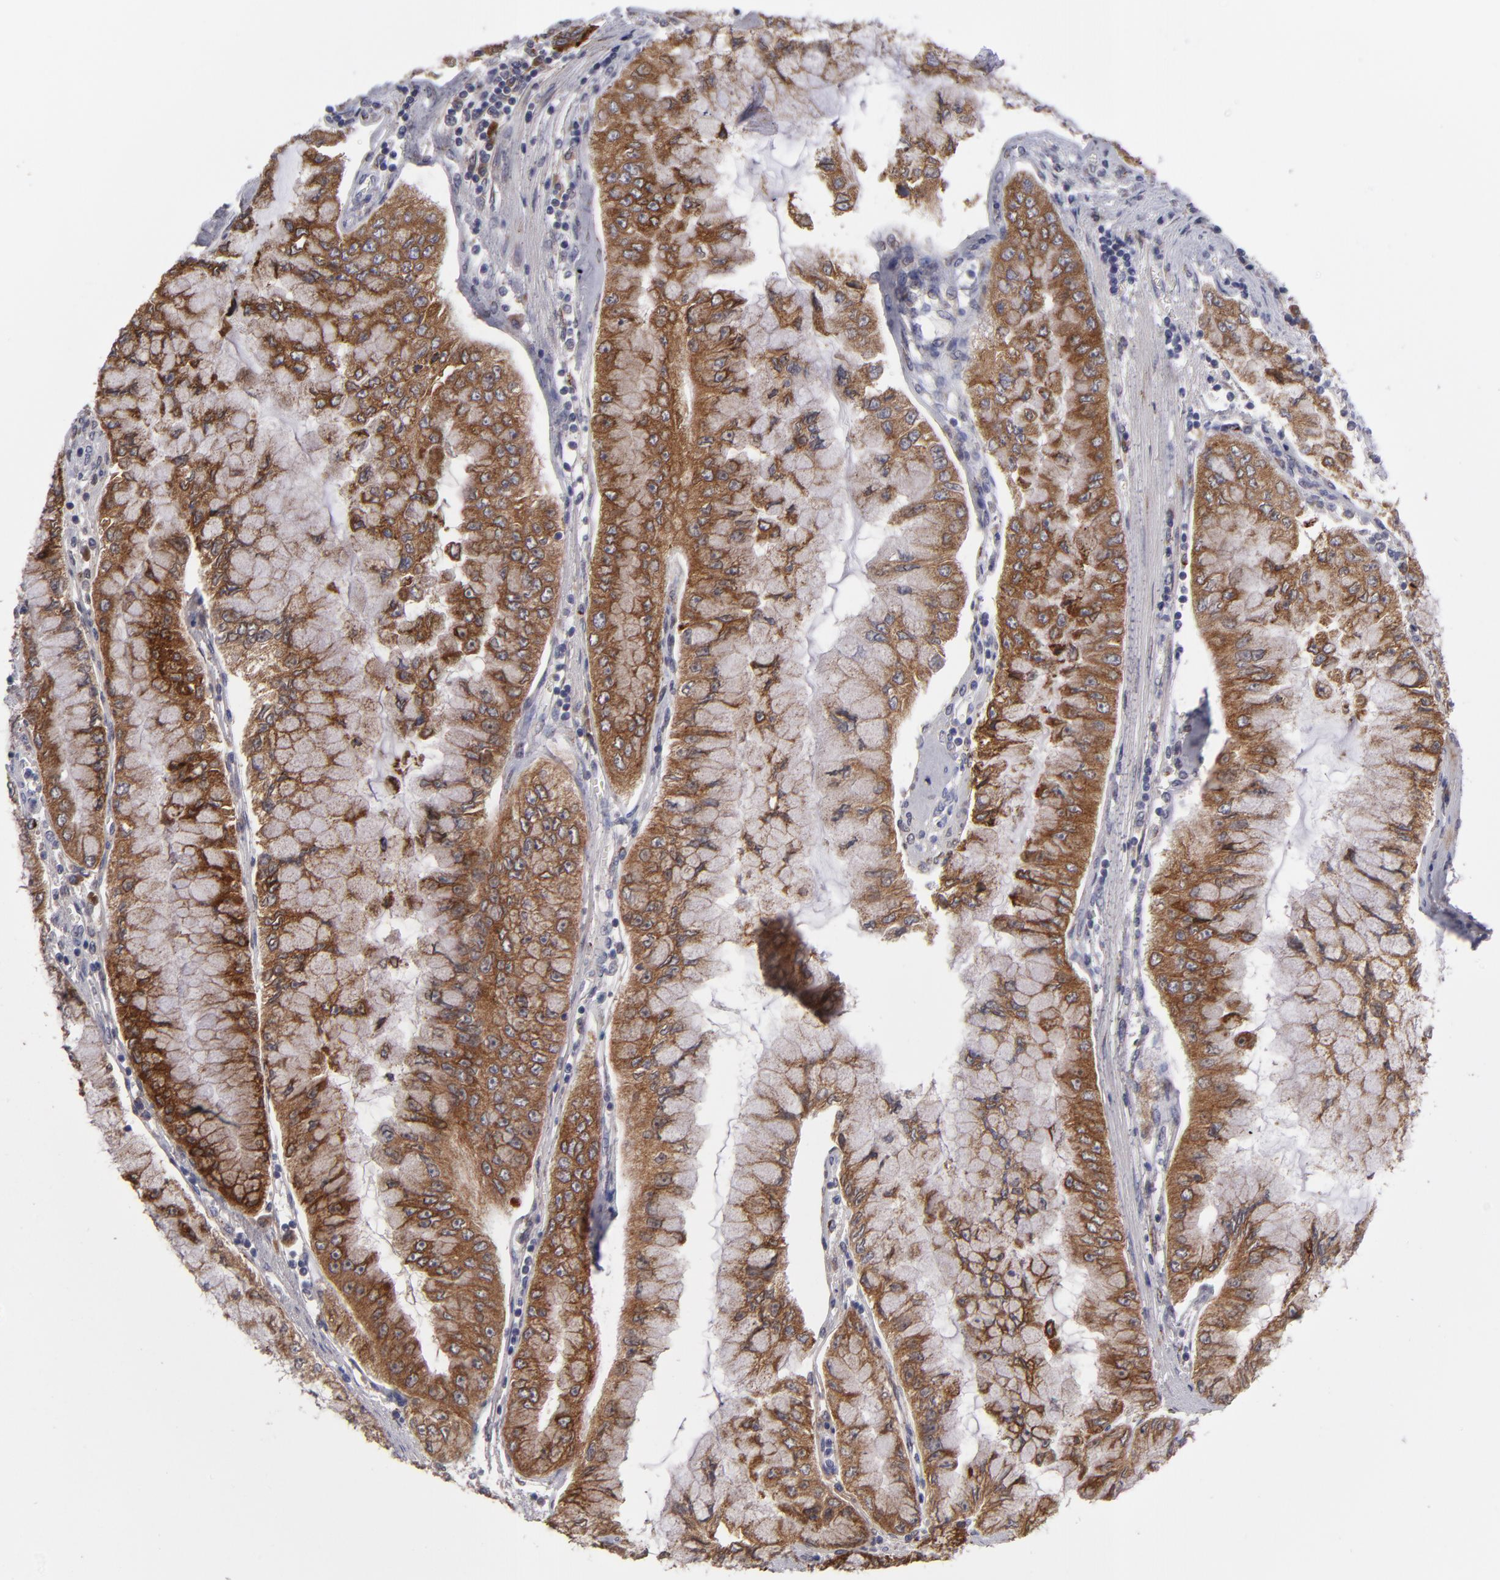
{"staining": {"intensity": "moderate", "quantity": ">75%", "location": "cytoplasmic/membranous"}, "tissue": "liver cancer", "cell_type": "Tumor cells", "image_type": "cancer", "snomed": [{"axis": "morphology", "description": "Cholangiocarcinoma"}, {"axis": "topography", "description": "Liver"}], "caption": "About >75% of tumor cells in cholangiocarcinoma (liver) exhibit moderate cytoplasmic/membranous protein expression as visualized by brown immunohistochemical staining.", "gene": "IL12A", "patient": {"sex": "female", "age": 79}}